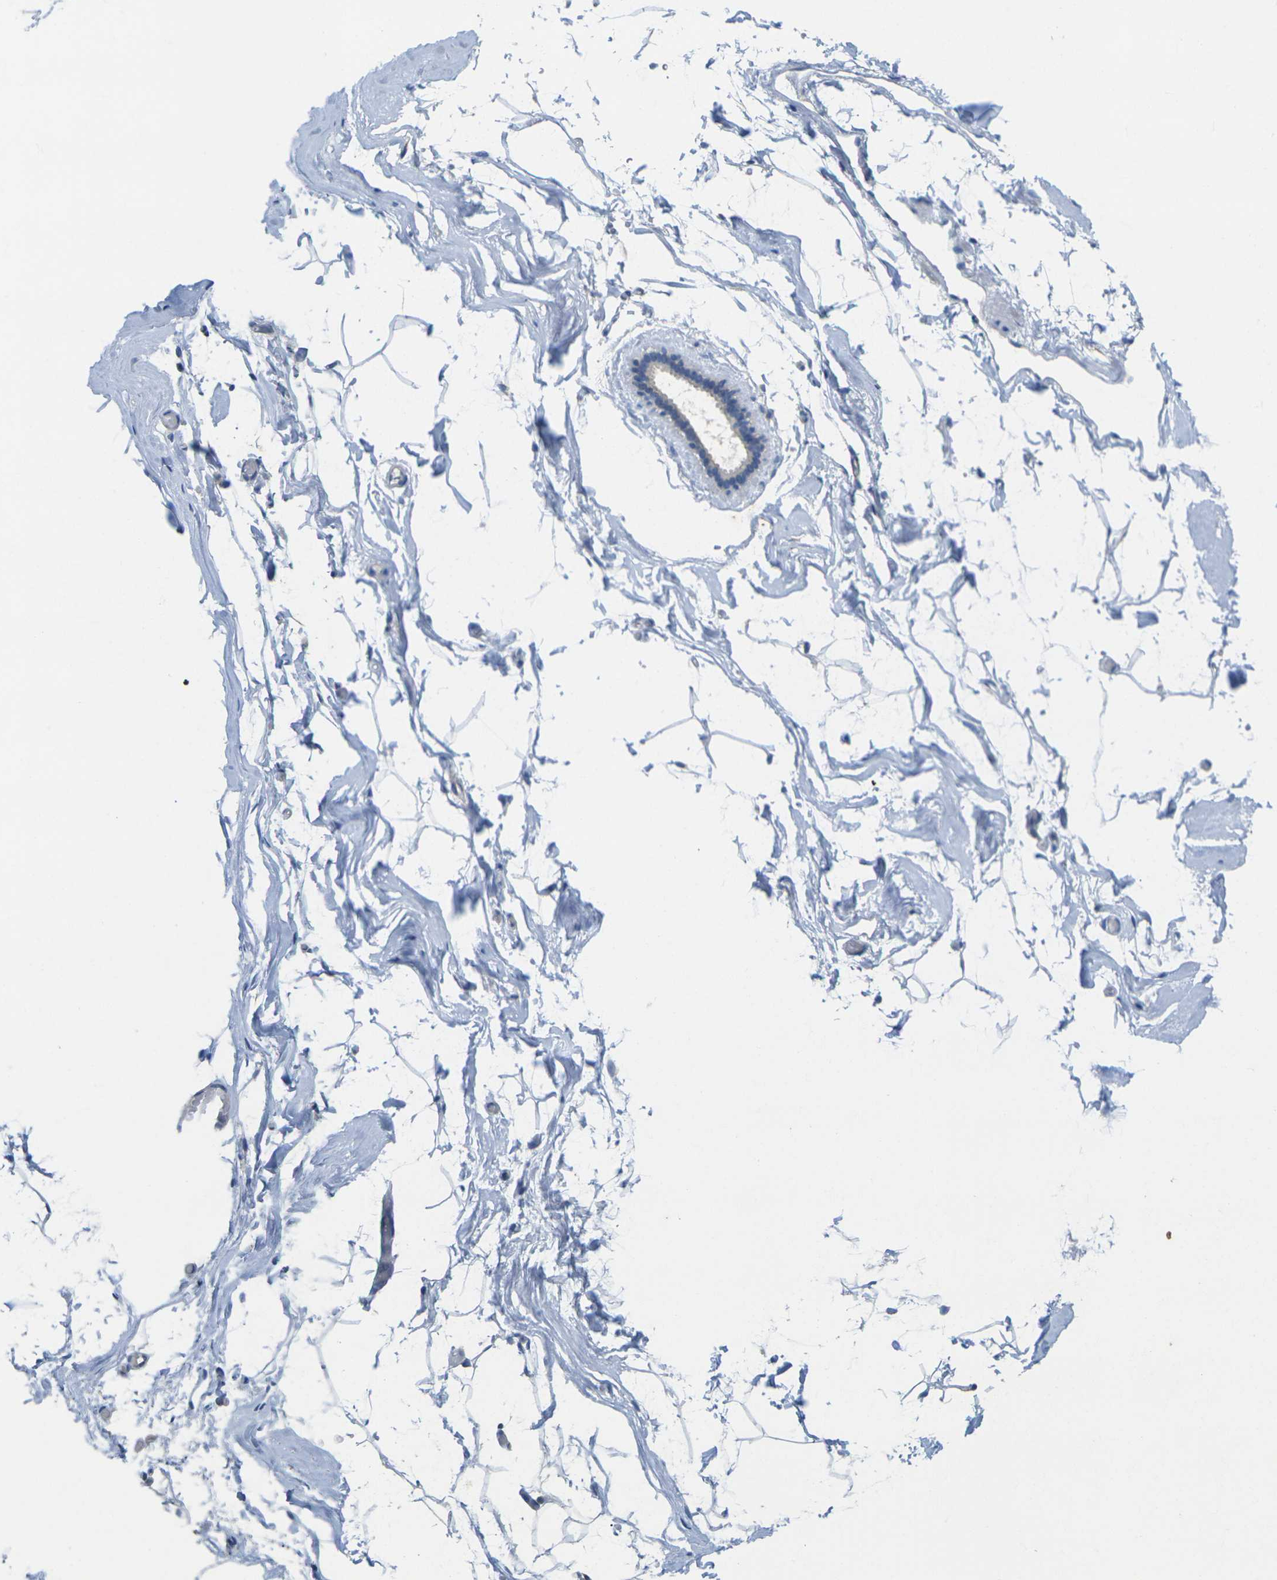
{"staining": {"intensity": "negative", "quantity": "none", "location": "none"}, "tissue": "adipose tissue", "cell_type": "Adipocytes", "image_type": "normal", "snomed": [{"axis": "morphology", "description": "Normal tissue, NOS"}, {"axis": "topography", "description": "Breast"}, {"axis": "topography", "description": "Soft tissue"}], "caption": "The micrograph demonstrates no significant positivity in adipocytes of adipose tissue.", "gene": "TNNI3", "patient": {"sex": "female", "age": 75}}